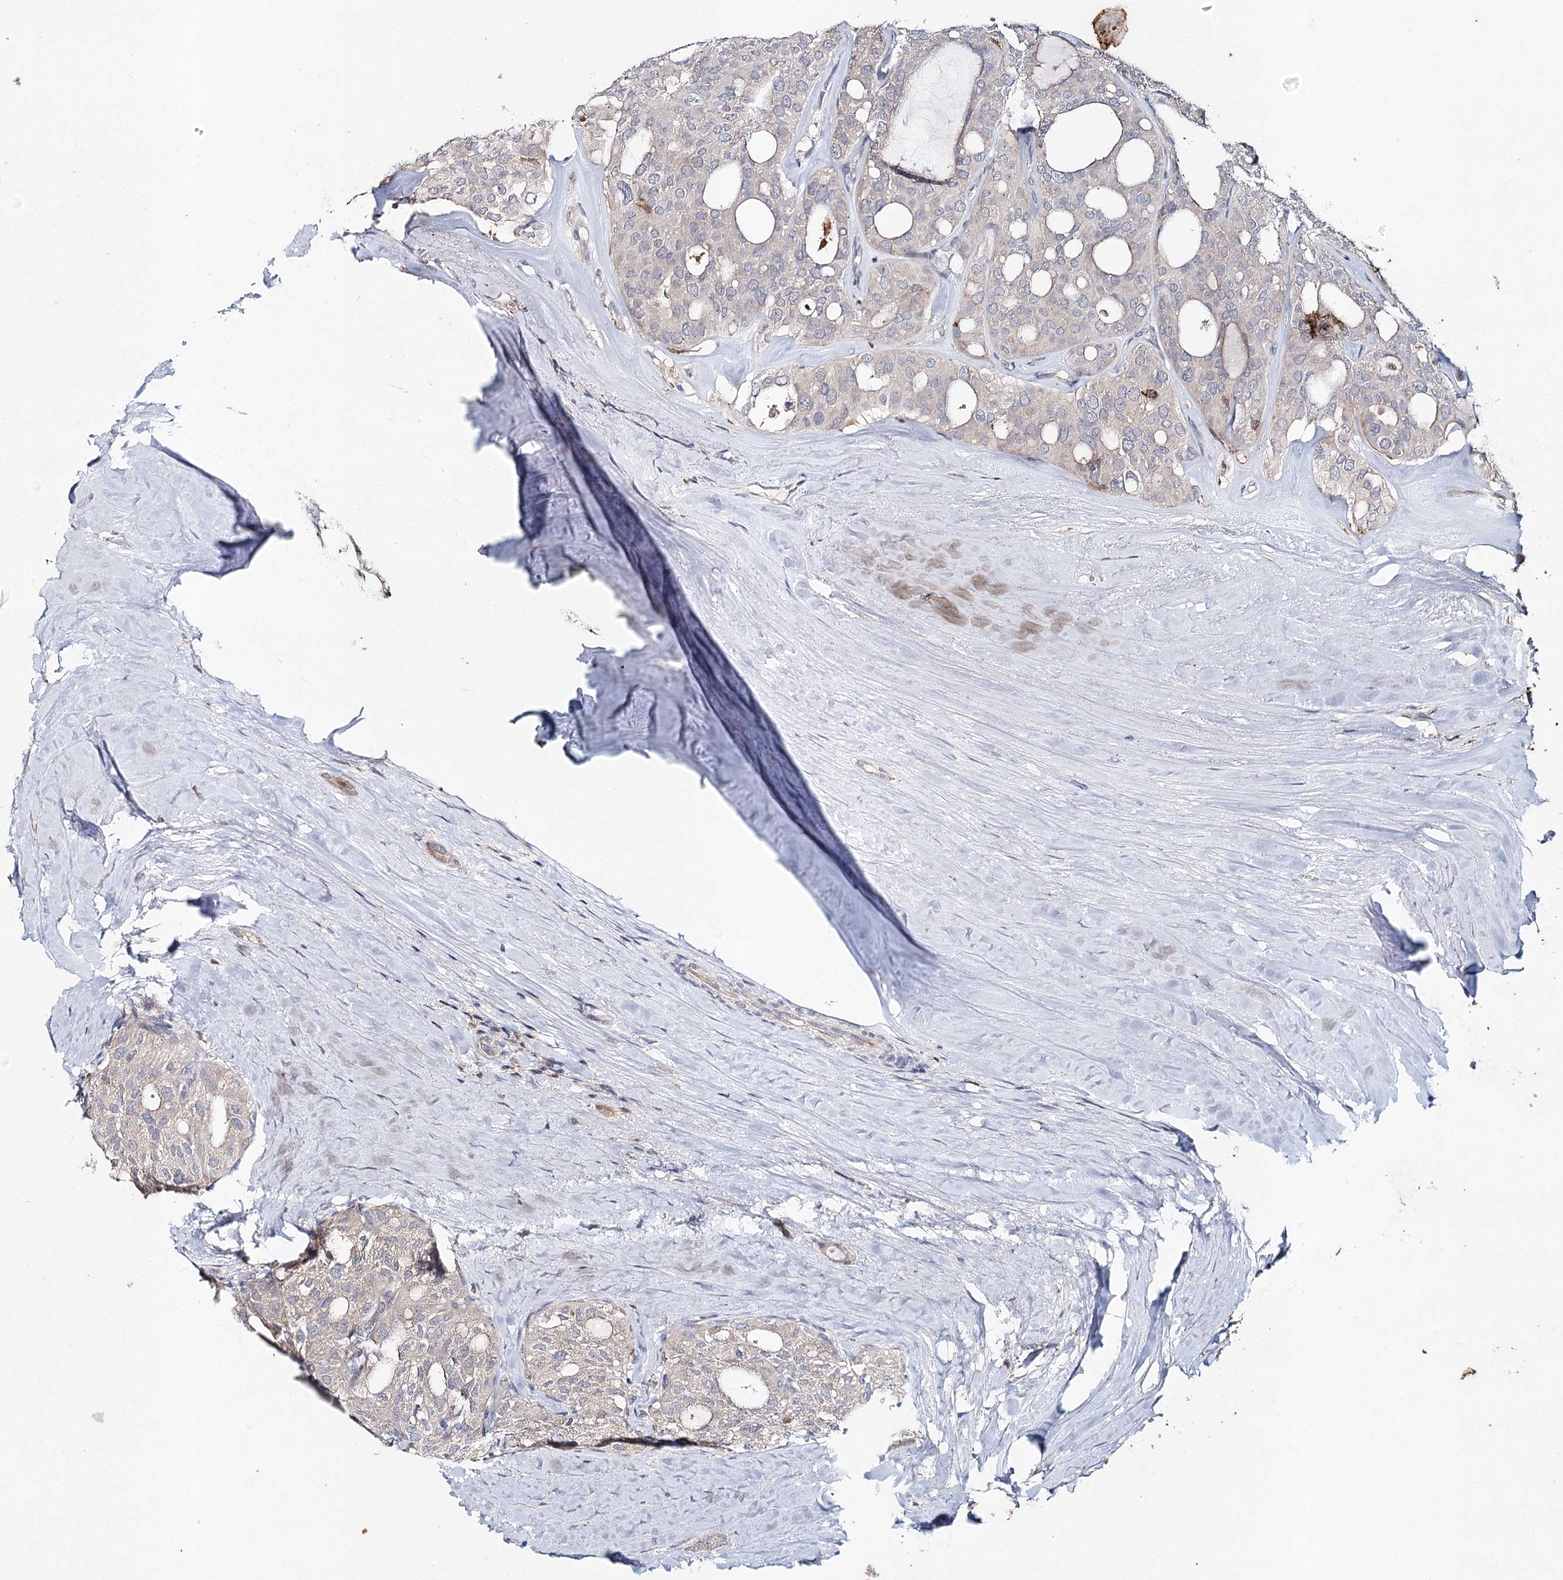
{"staining": {"intensity": "negative", "quantity": "none", "location": "none"}, "tissue": "thyroid cancer", "cell_type": "Tumor cells", "image_type": "cancer", "snomed": [{"axis": "morphology", "description": "Follicular adenoma carcinoma, NOS"}, {"axis": "topography", "description": "Thyroid gland"}], "caption": "Immunohistochemical staining of thyroid follicular adenoma carcinoma reveals no significant positivity in tumor cells.", "gene": "SLC41A2", "patient": {"sex": "male", "age": 75}}